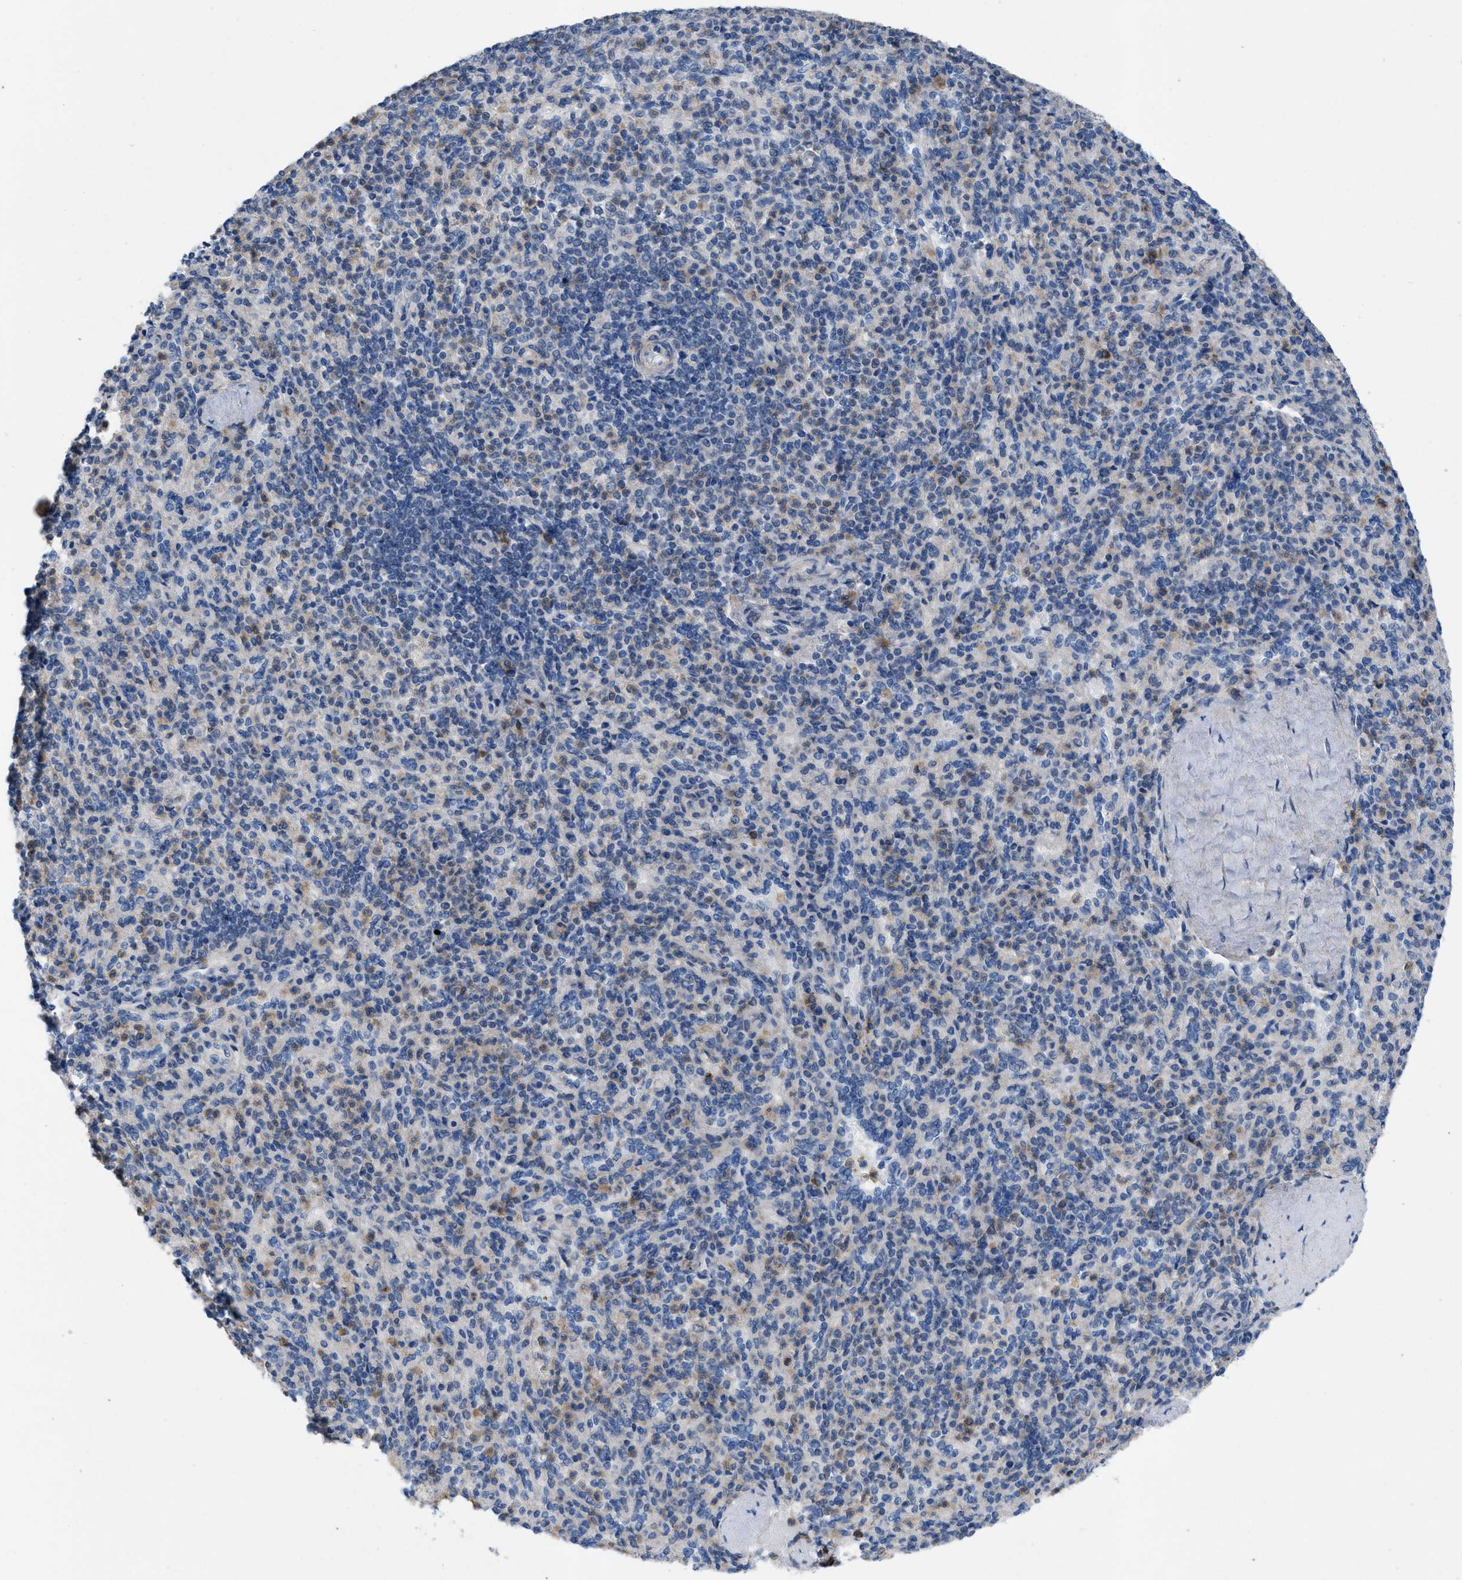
{"staining": {"intensity": "moderate", "quantity": "25%-75%", "location": "cytoplasmic/membranous"}, "tissue": "spleen", "cell_type": "Cells in red pulp", "image_type": "normal", "snomed": [{"axis": "morphology", "description": "Normal tissue, NOS"}, {"axis": "topography", "description": "Spleen"}], "caption": "Immunohistochemistry (IHC) of normal human spleen demonstrates medium levels of moderate cytoplasmic/membranous positivity in about 25%-75% of cells in red pulp.", "gene": "PLPPR5", "patient": {"sex": "male", "age": 36}}